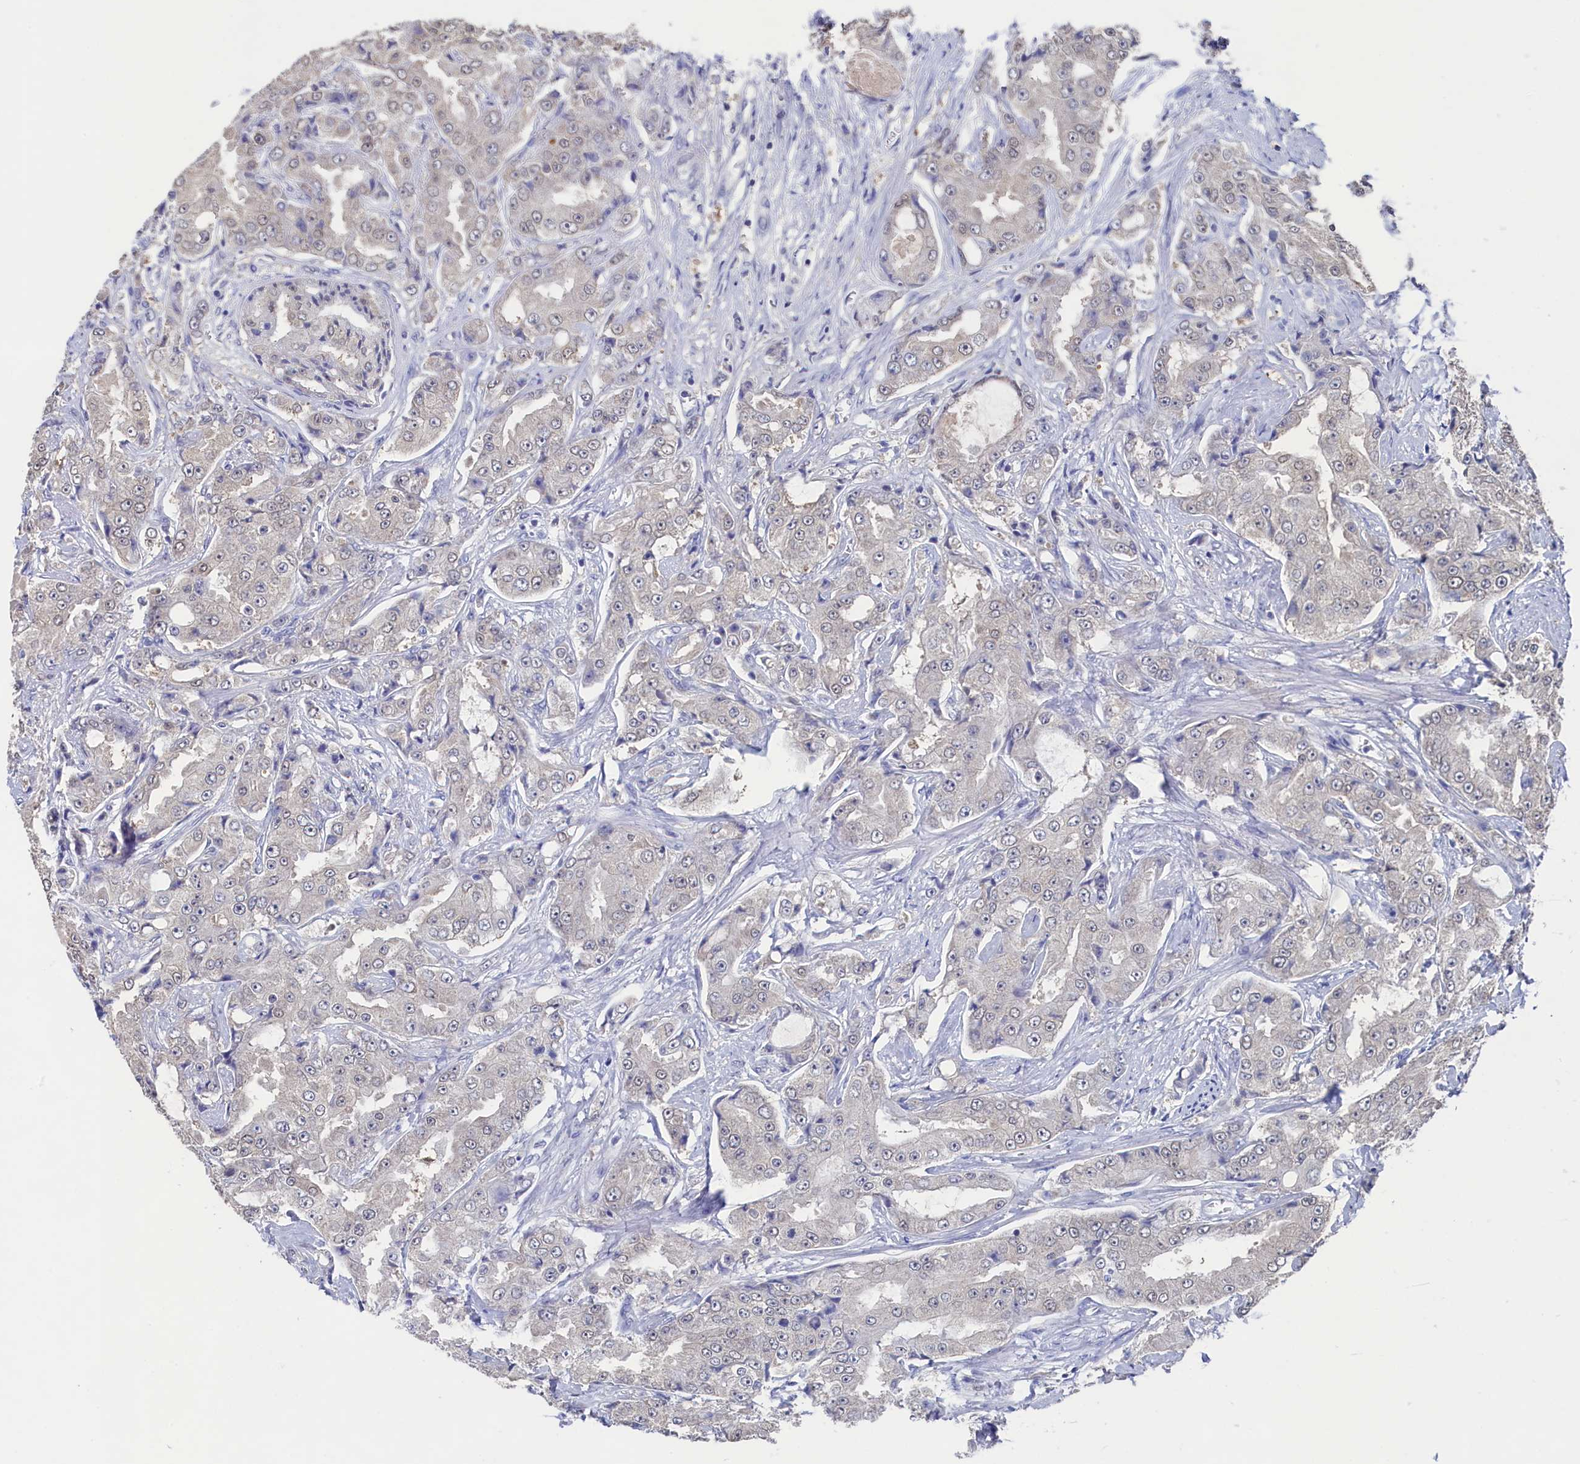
{"staining": {"intensity": "weak", "quantity": "<25%", "location": "nuclear"}, "tissue": "prostate cancer", "cell_type": "Tumor cells", "image_type": "cancer", "snomed": [{"axis": "morphology", "description": "Adenocarcinoma, High grade"}, {"axis": "topography", "description": "Prostate"}], "caption": "There is no significant positivity in tumor cells of adenocarcinoma (high-grade) (prostate).", "gene": "C11orf54", "patient": {"sex": "male", "age": 73}}